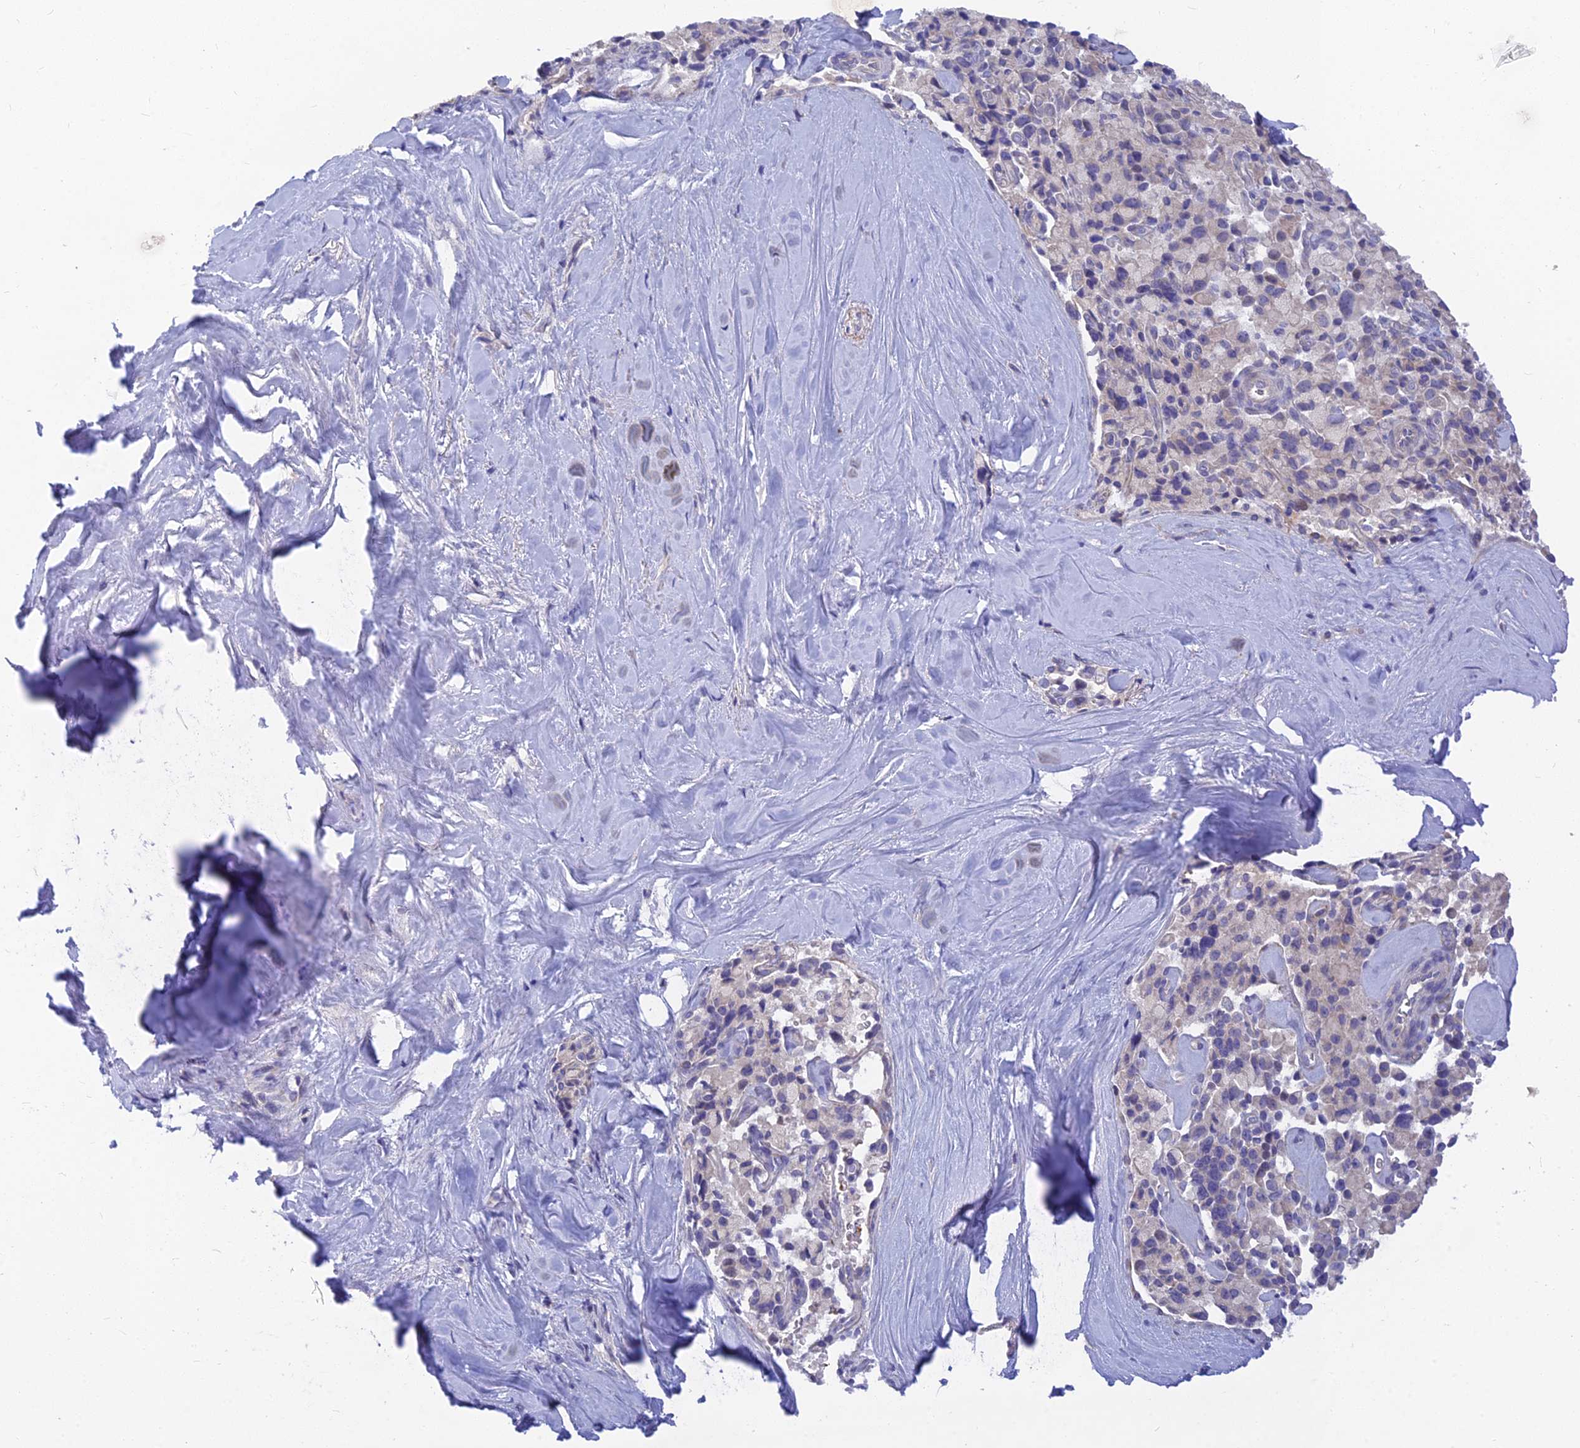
{"staining": {"intensity": "negative", "quantity": "none", "location": "none"}, "tissue": "pancreatic cancer", "cell_type": "Tumor cells", "image_type": "cancer", "snomed": [{"axis": "morphology", "description": "Adenocarcinoma, NOS"}, {"axis": "topography", "description": "Pancreas"}], "caption": "Human pancreatic cancer stained for a protein using IHC reveals no positivity in tumor cells.", "gene": "CACNA1B", "patient": {"sex": "male", "age": 65}}